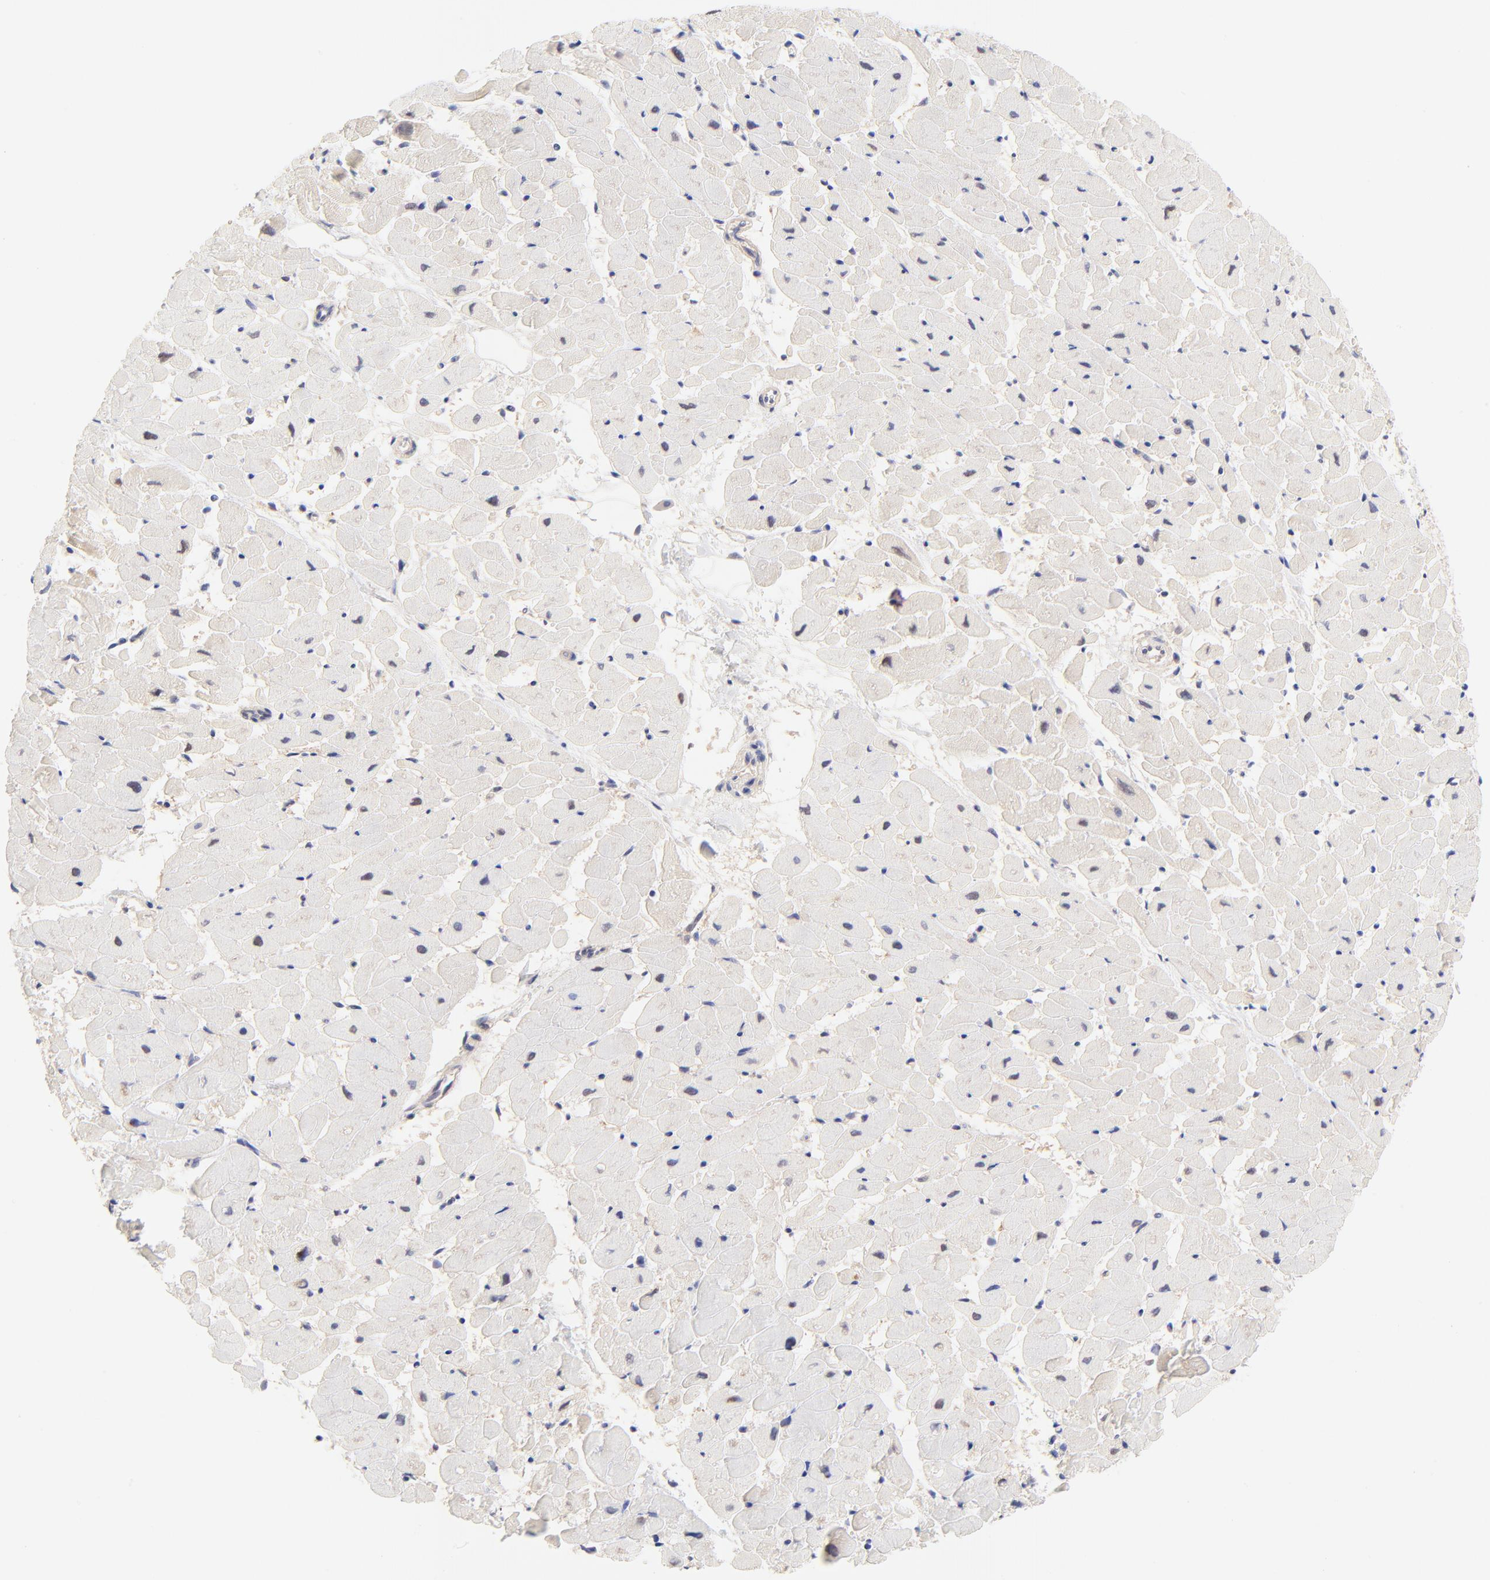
{"staining": {"intensity": "negative", "quantity": "none", "location": "none"}, "tissue": "heart muscle", "cell_type": "Cardiomyocytes", "image_type": "normal", "snomed": [{"axis": "morphology", "description": "Normal tissue, NOS"}, {"axis": "topography", "description": "Heart"}], "caption": "DAB (3,3'-diaminobenzidine) immunohistochemical staining of unremarkable heart muscle exhibits no significant staining in cardiomyocytes. (Stains: DAB IHC with hematoxylin counter stain, Microscopy: brightfield microscopy at high magnification).", "gene": "TXNL1", "patient": {"sex": "female", "age": 19}}